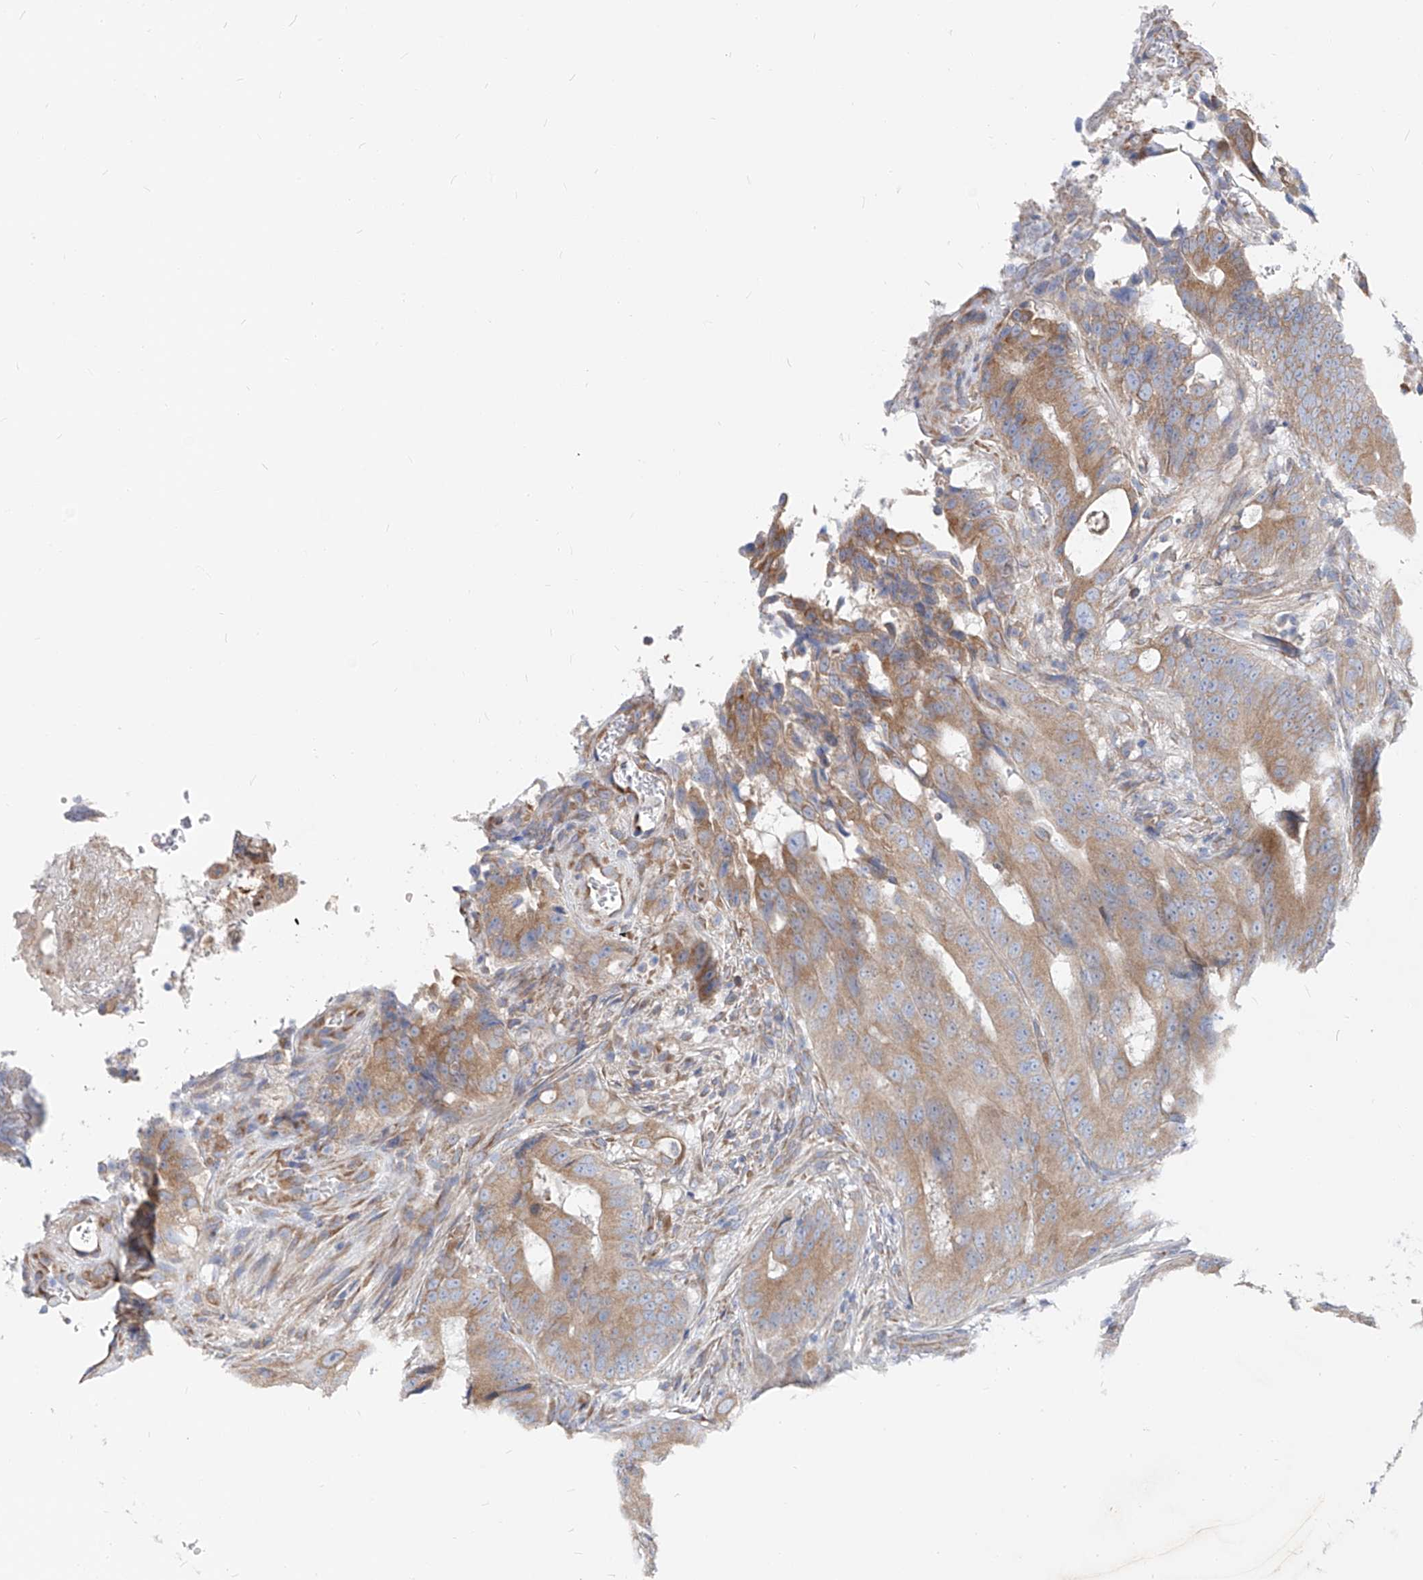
{"staining": {"intensity": "moderate", "quantity": ">75%", "location": "cytoplasmic/membranous"}, "tissue": "colorectal cancer", "cell_type": "Tumor cells", "image_type": "cancer", "snomed": [{"axis": "morphology", "description": "Adenocarcinoma, NOS"}, {"axis": "topography", "description": "Colon"}], "caption": "Colorectal cancer tissue reveals moderate cytoplasmic/membranous staining in approximately >75% of tumor cells, visualized by immunohistochemistry. (brown staining indicates protein expression, while blue staining denotes nuclei).", "gene": "UFL1", "patient": {"sex": "male", "age": 83}}